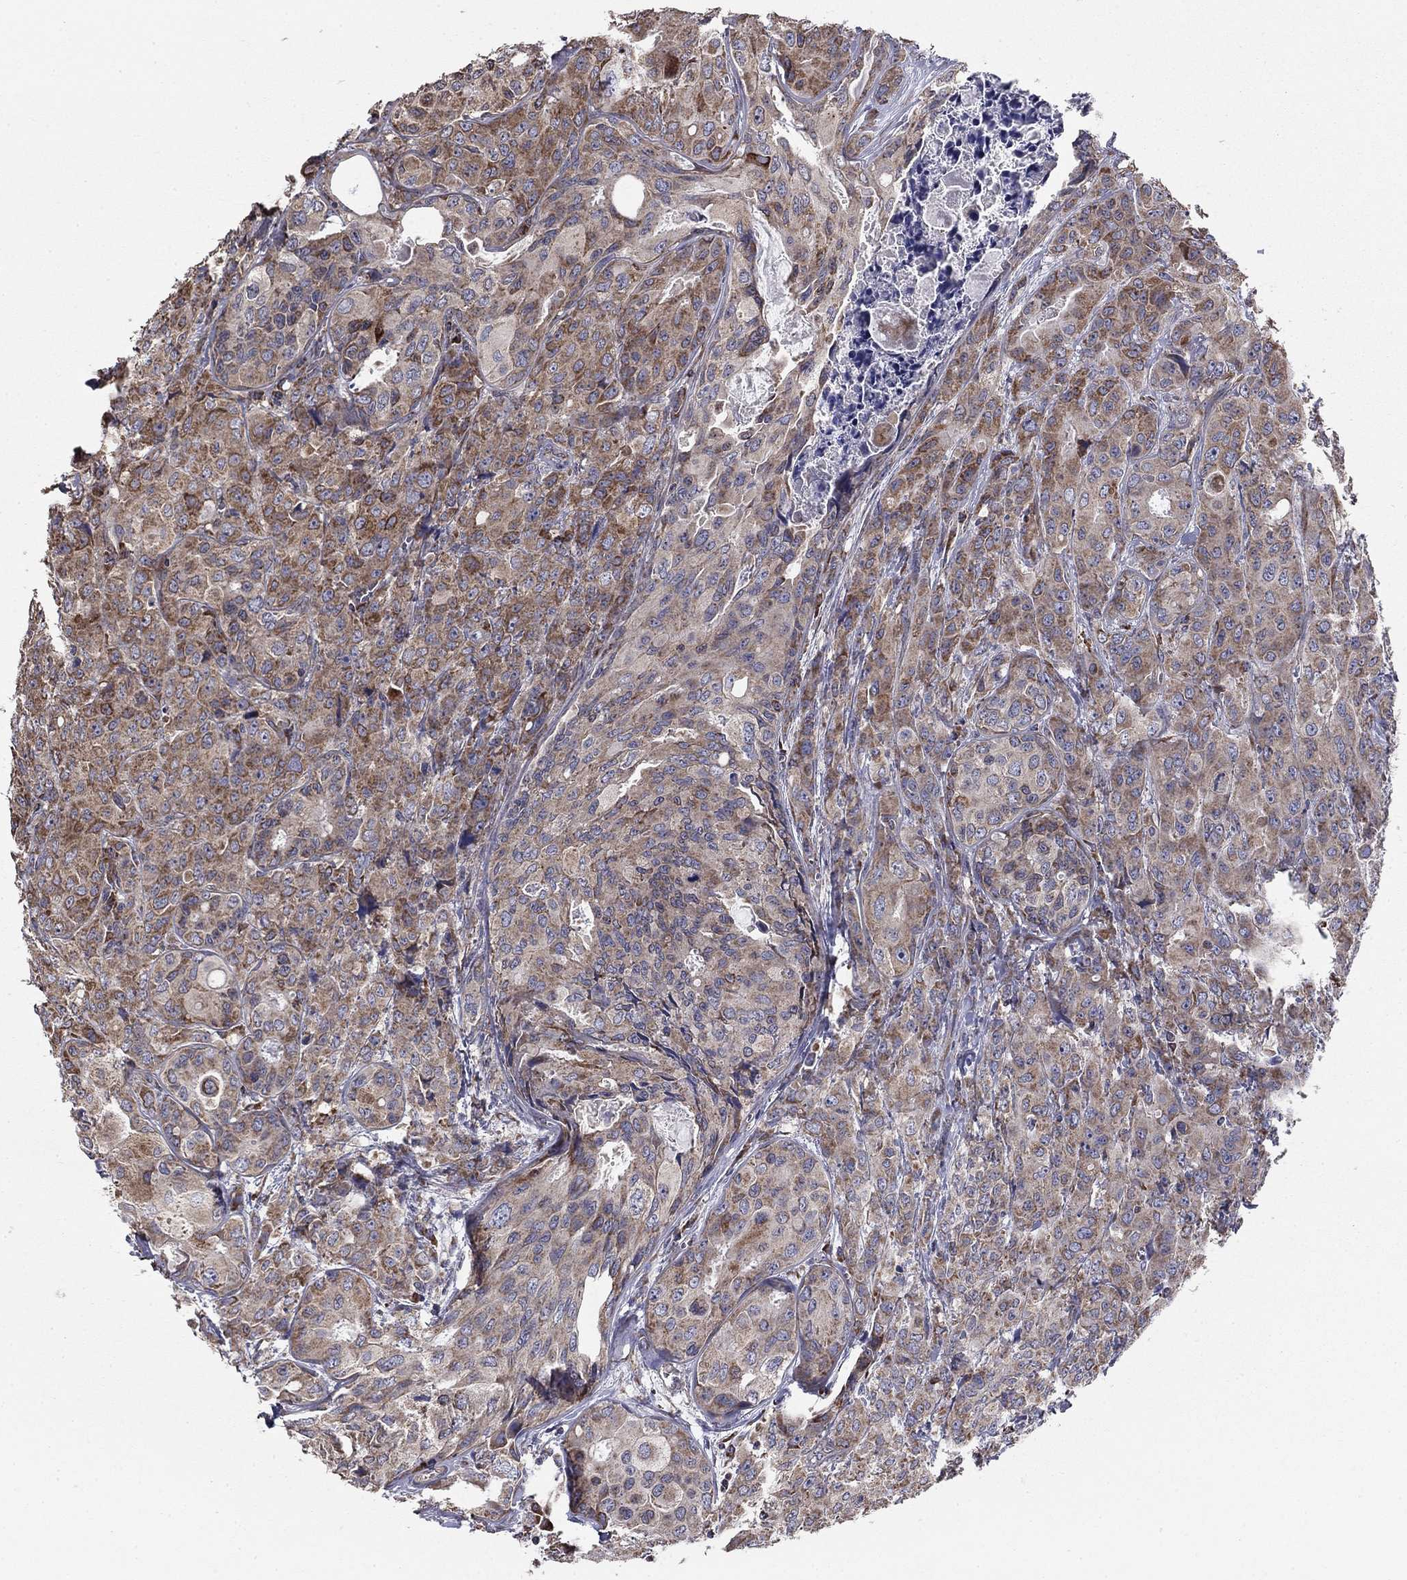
{"staining": {"intensity": "moderate", "quantity": "25%-75%", "location": "cytoplasmic/membranous"}, "tissue": "breast cancer", "cell_type": "Tumor cells", "image_type": "cancer", "snomed": [{"axis": "morphology", "description": "Duct carcinoma"}, {"axis": "topography", "description": "Breast"}], "caption": "High-power microscopy captured an IHC photomicrograph of breast cancer (invasive ductal carcinoma), revealing moderate cytoplasmic/membranous expression in approximately 25%-75% of tumor cells.", "gene": "NKIRAS1", "patient": {"sex": "female", "age": 43}}